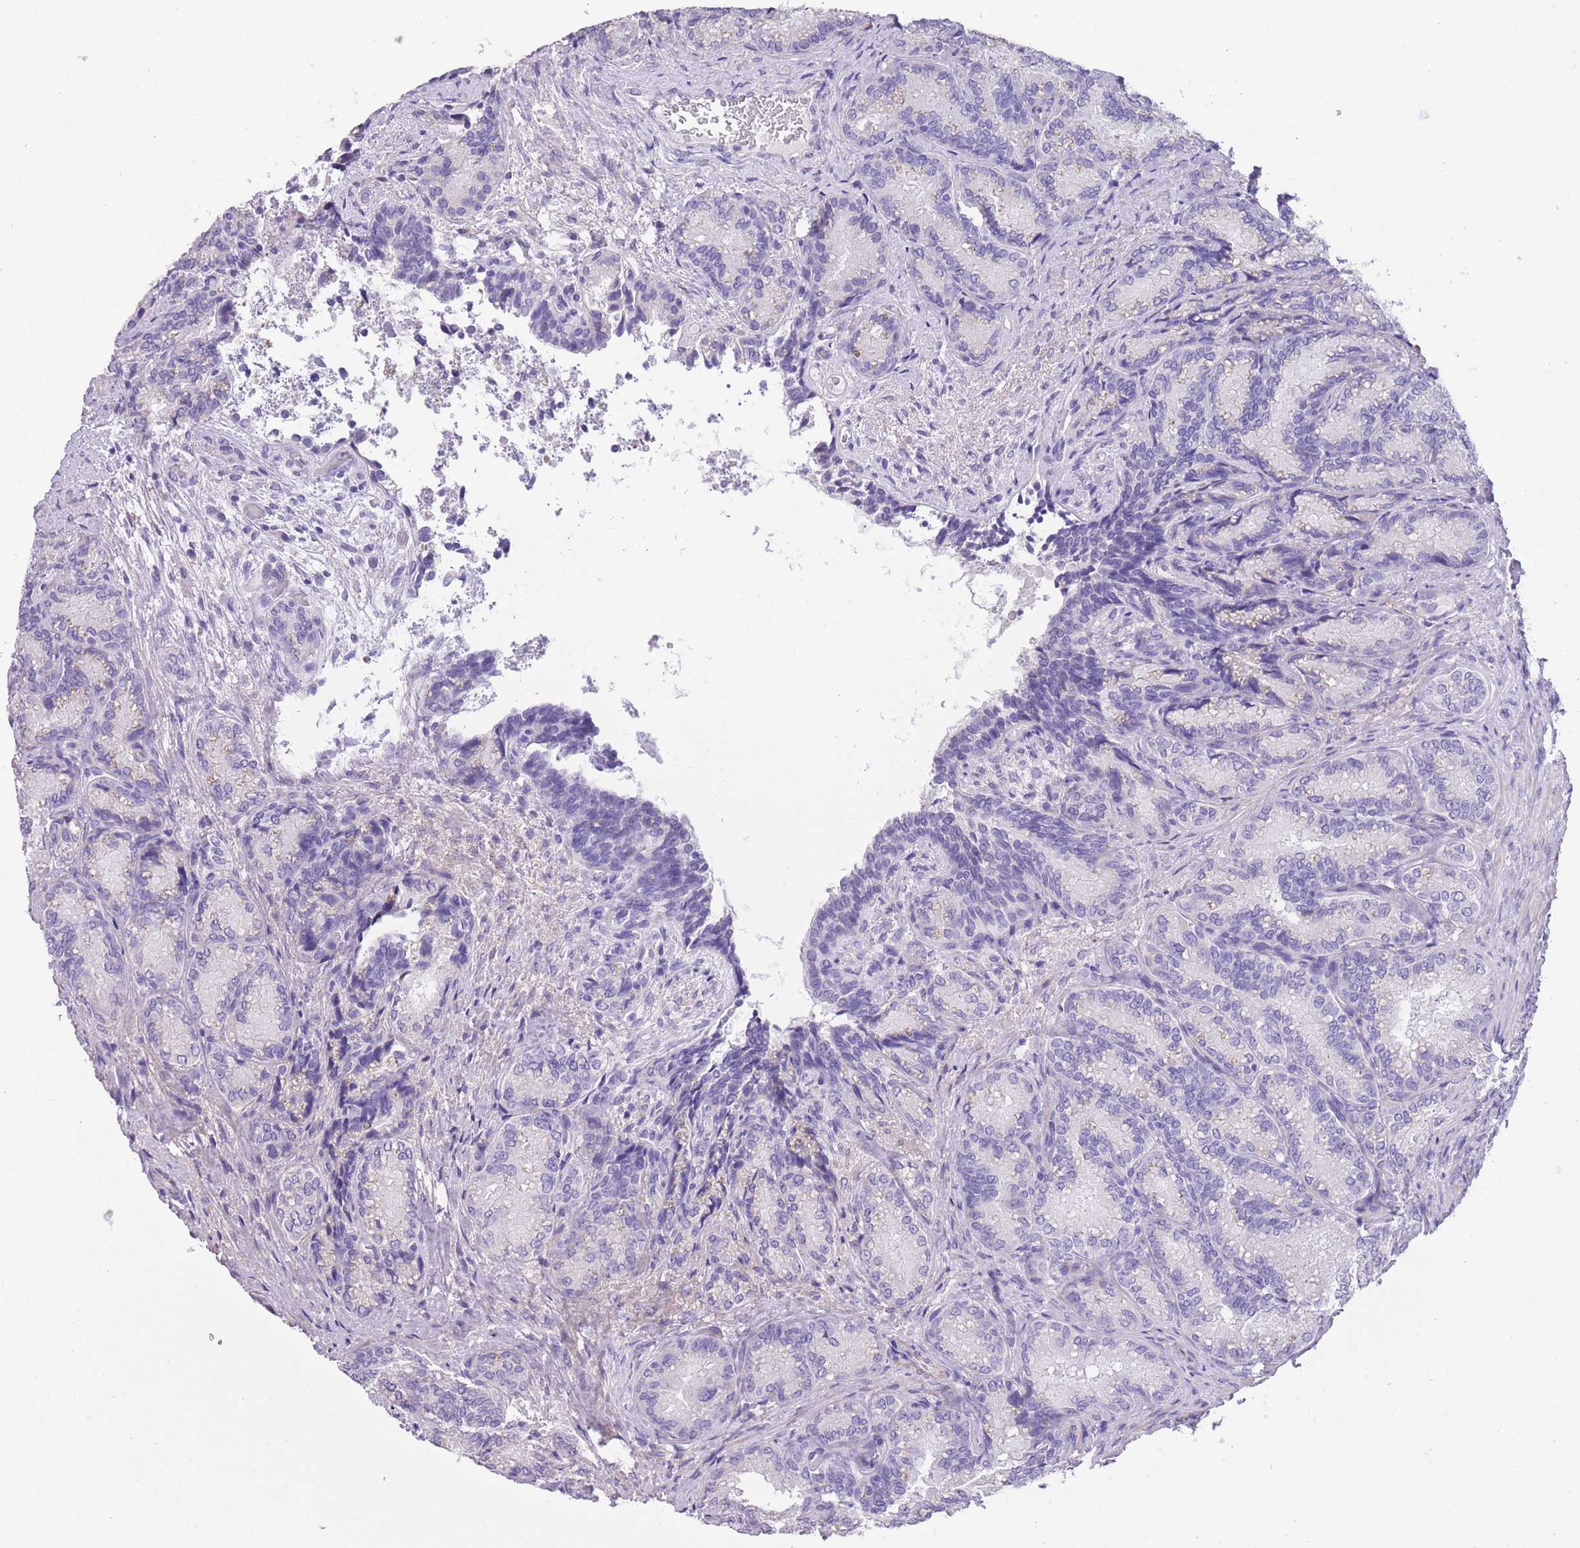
{"staining": {"intensity": "negative", "quantity": "none", "location": "none"}, "tissue": "seminal vesicle", "cell_type": "Glandular cells", "image_type": "normal", "snomed": [{"axis": "morphology", "description": "Normal tissue, NOS"}, {"axis": "topography", "description": "Seminal veicle"}], "caption": "High magnification brightfield microscopy of unremarkable seminal vesicle stained with DAB (3,3'-diaminobenzidine) (brown) and counterstained with hematoxylin (blue): glandular cells show no significant positivity.", "gene": "RAI2", "patient": {"sex": "male", "age": 58}}